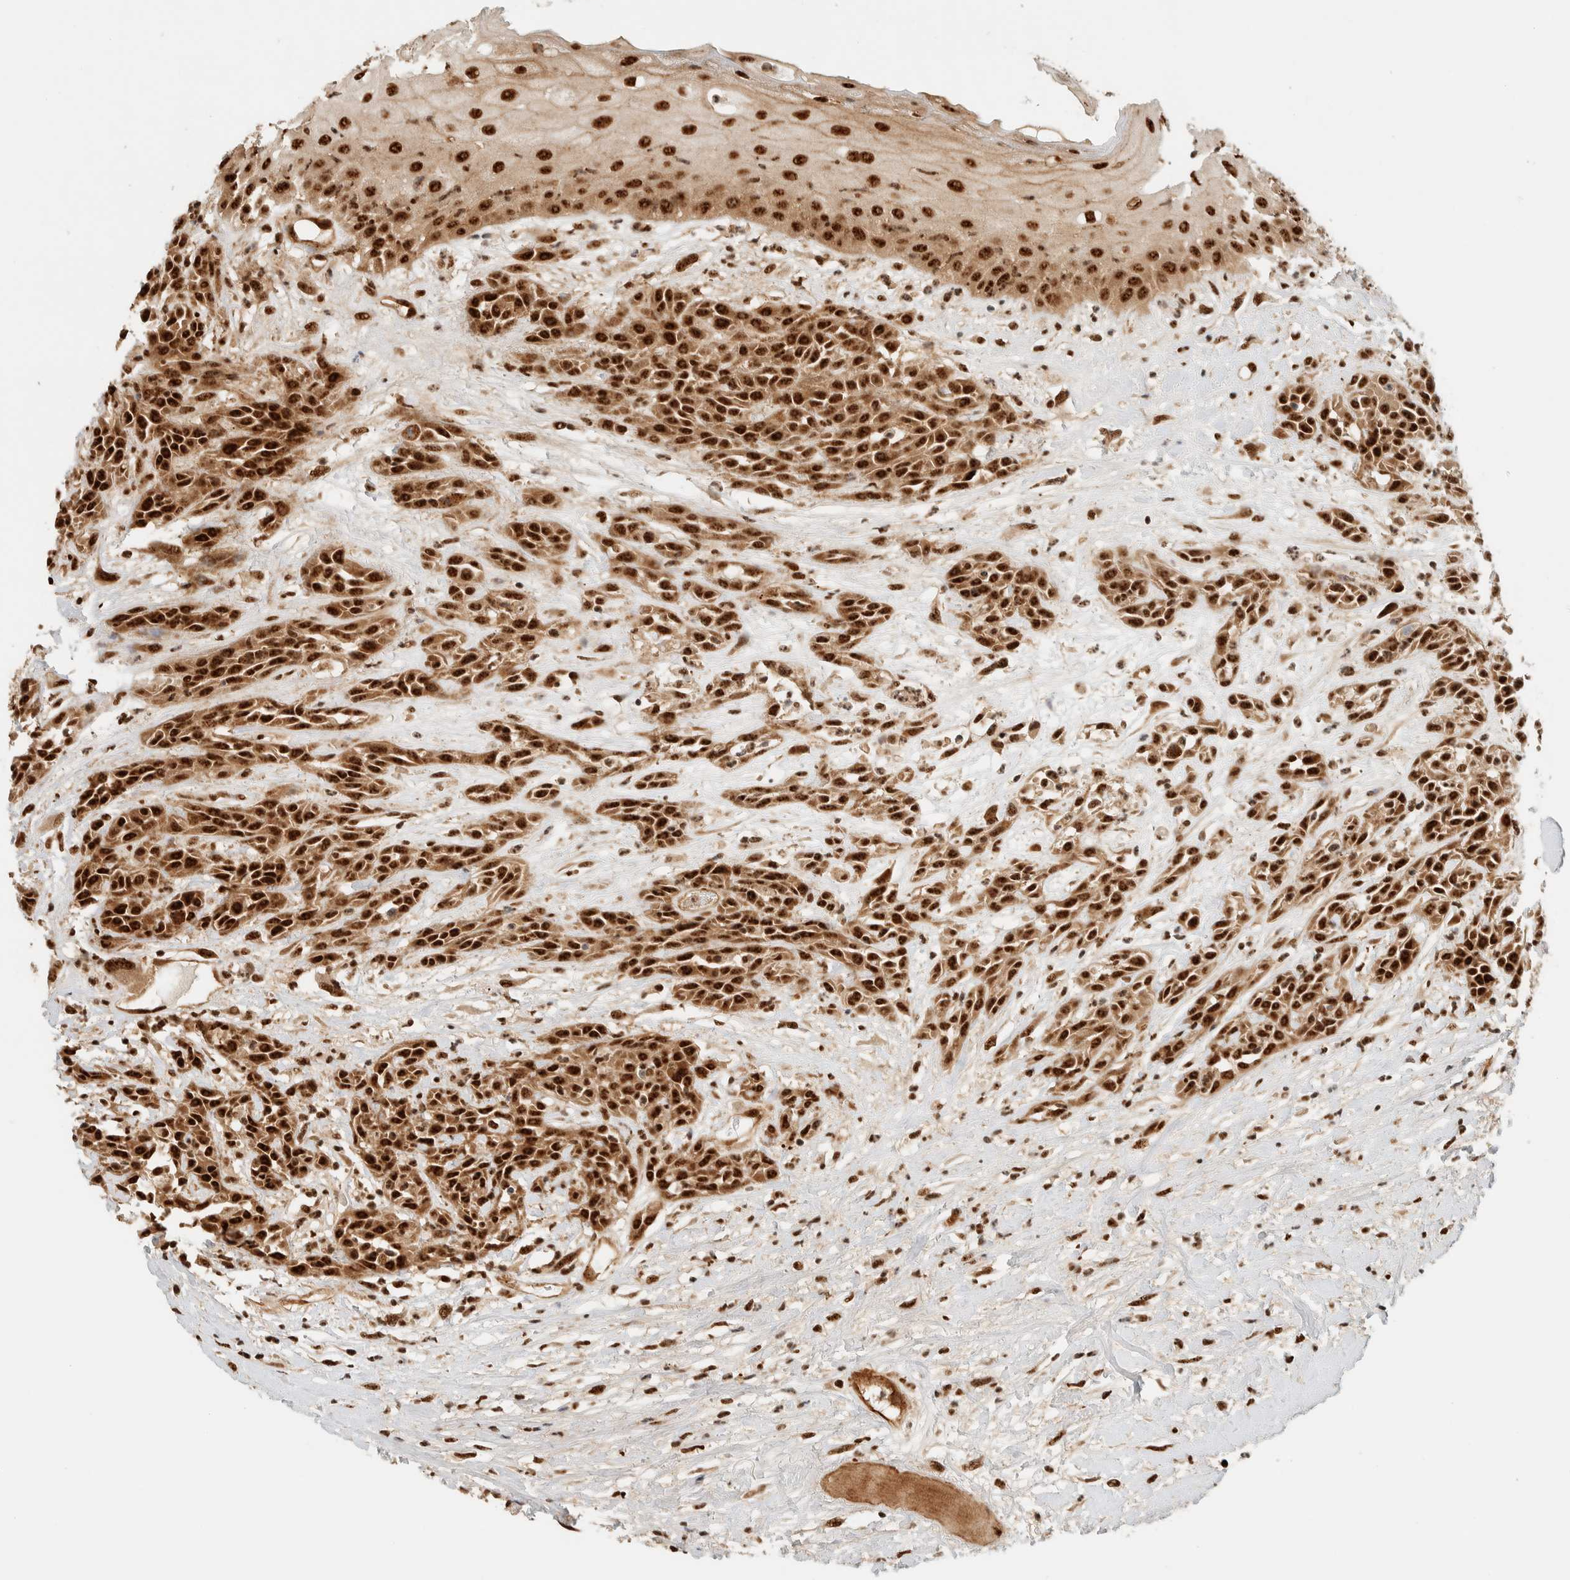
{"staining": {"intensity": "strong", "quantity": ">75%", "location": "cytoplasmic/membranous,nuclear"}, "tissue": "head and neck cancer", "cell_type": "Tumor cells", "image_type": "cancer", "snomed": [{"axis": "morphology", "description": "Normal tissue, NOS"}, {"axis": "morphology", "description": "Squamous cell carcinoma, NOS"}, {"axis": "topography", "description": "Cartilage tissue"}, {"axis": "topography", "description": "Head-Neck"}], "caption": "High-magnification brightfield microscopy of head and neck cancer (squamous cell carcinoma) stained with DAB (3,3'-diaminobenzidine) (brown) and counterstained with hematoxylin (blue). tumor cells exhibit strong cytoplasmic/membranous and nuclear positivity is appreciated in approximately>75% of cells.", "gene": "SIK1", "patient": {"sex": "male", "age": 62}}